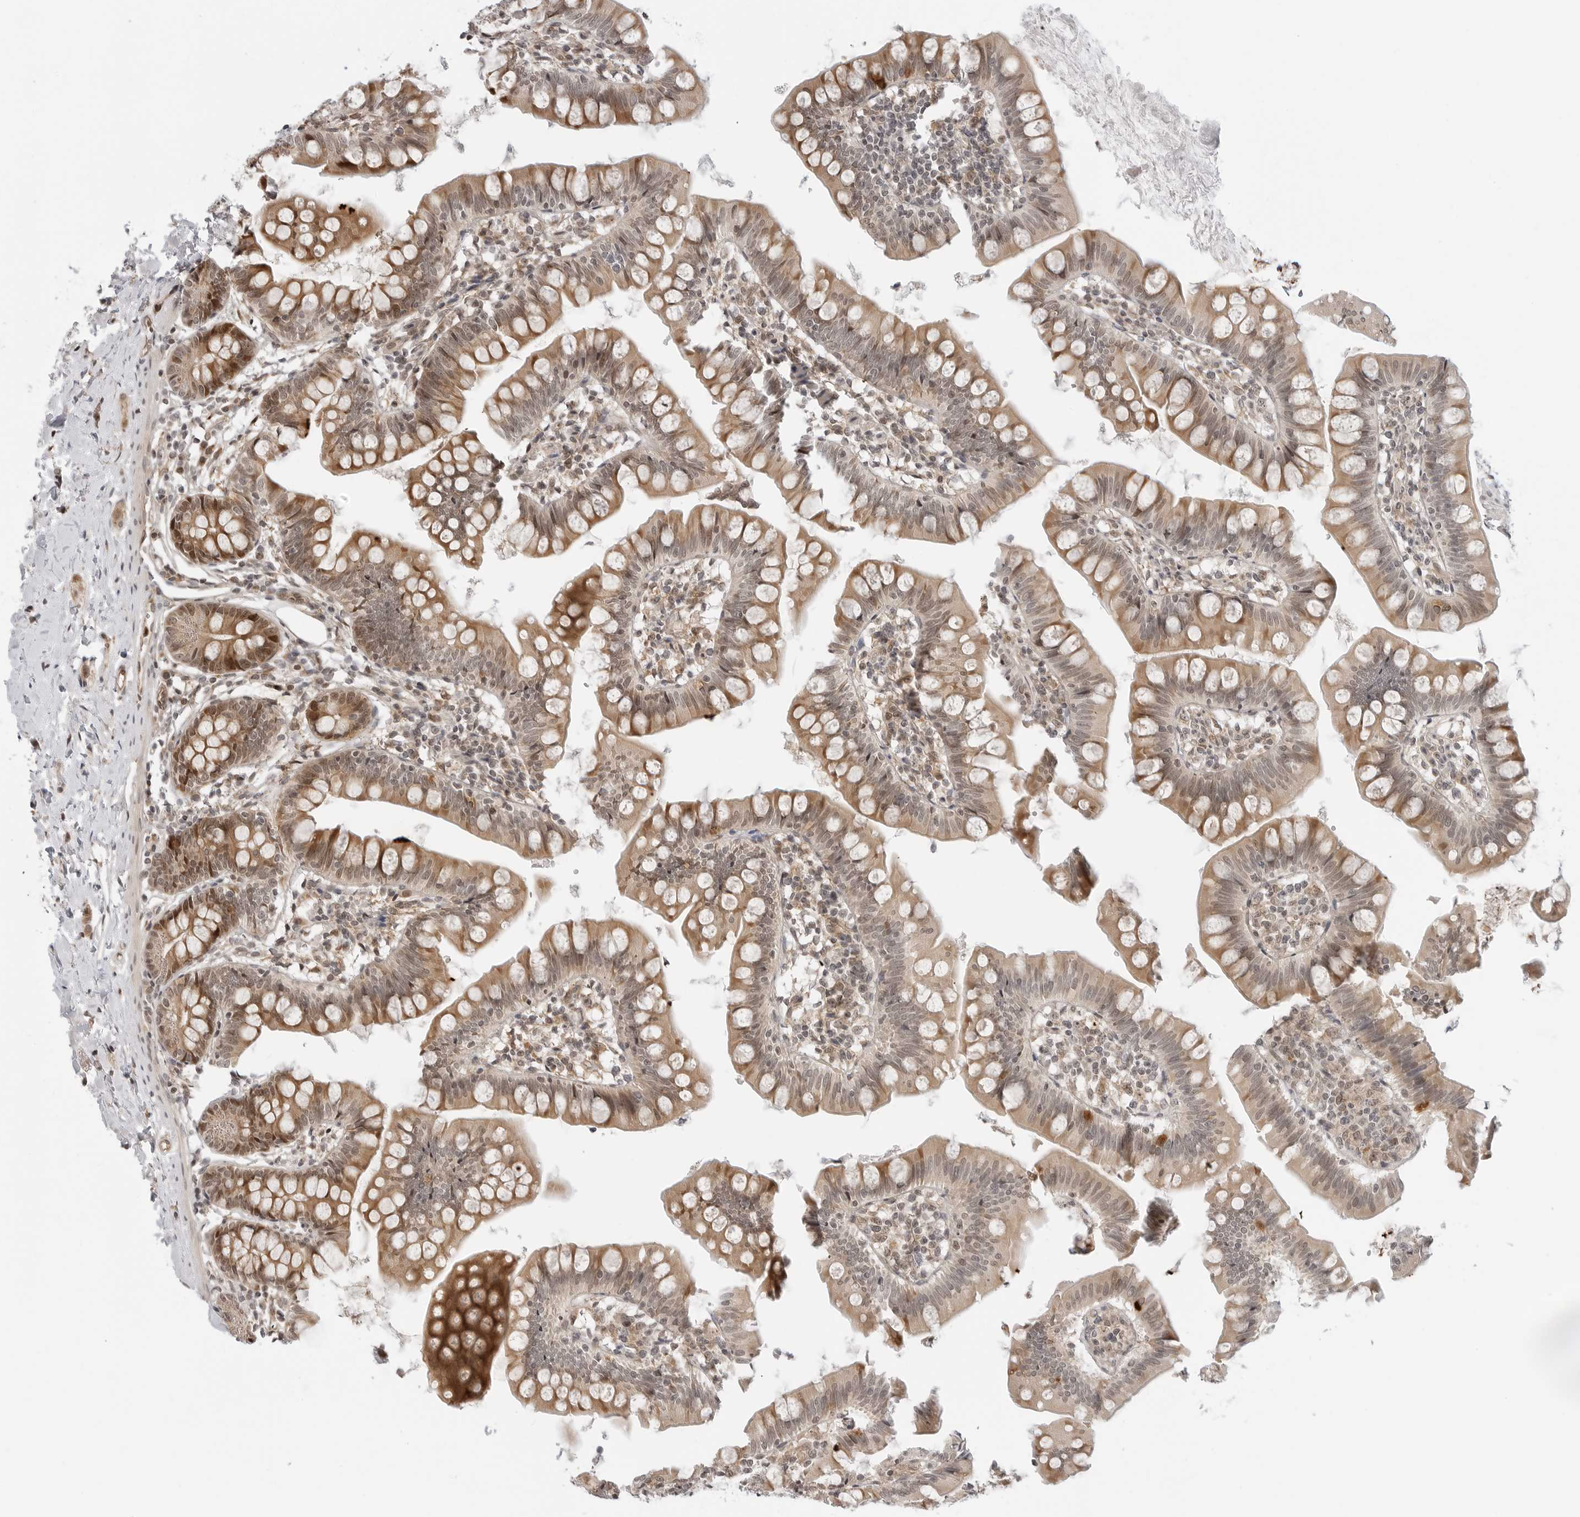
{"staining": {"intensity": "strong", "quantity": ">75%", "location": "cytoplasmic/membranous,nuclear"}, "tissue": "small intestine", "cell_type": "Glandular cells", "image_type": "normal", "snomed": [{"axis": "morphology", "description": "Normal tissue, NOS"}, {"axis": "topography", "description": "Small intestine"}], "caption": "This histopathology image shows immunohistochemistry (IHC) staining of normal human small intestine, with high strong cytoplasmic/membranous,nuclear staining in approximately >75% of glandular cells.", "gene": "TIPRL", "patient": {"sex": "male", "age": 7}}